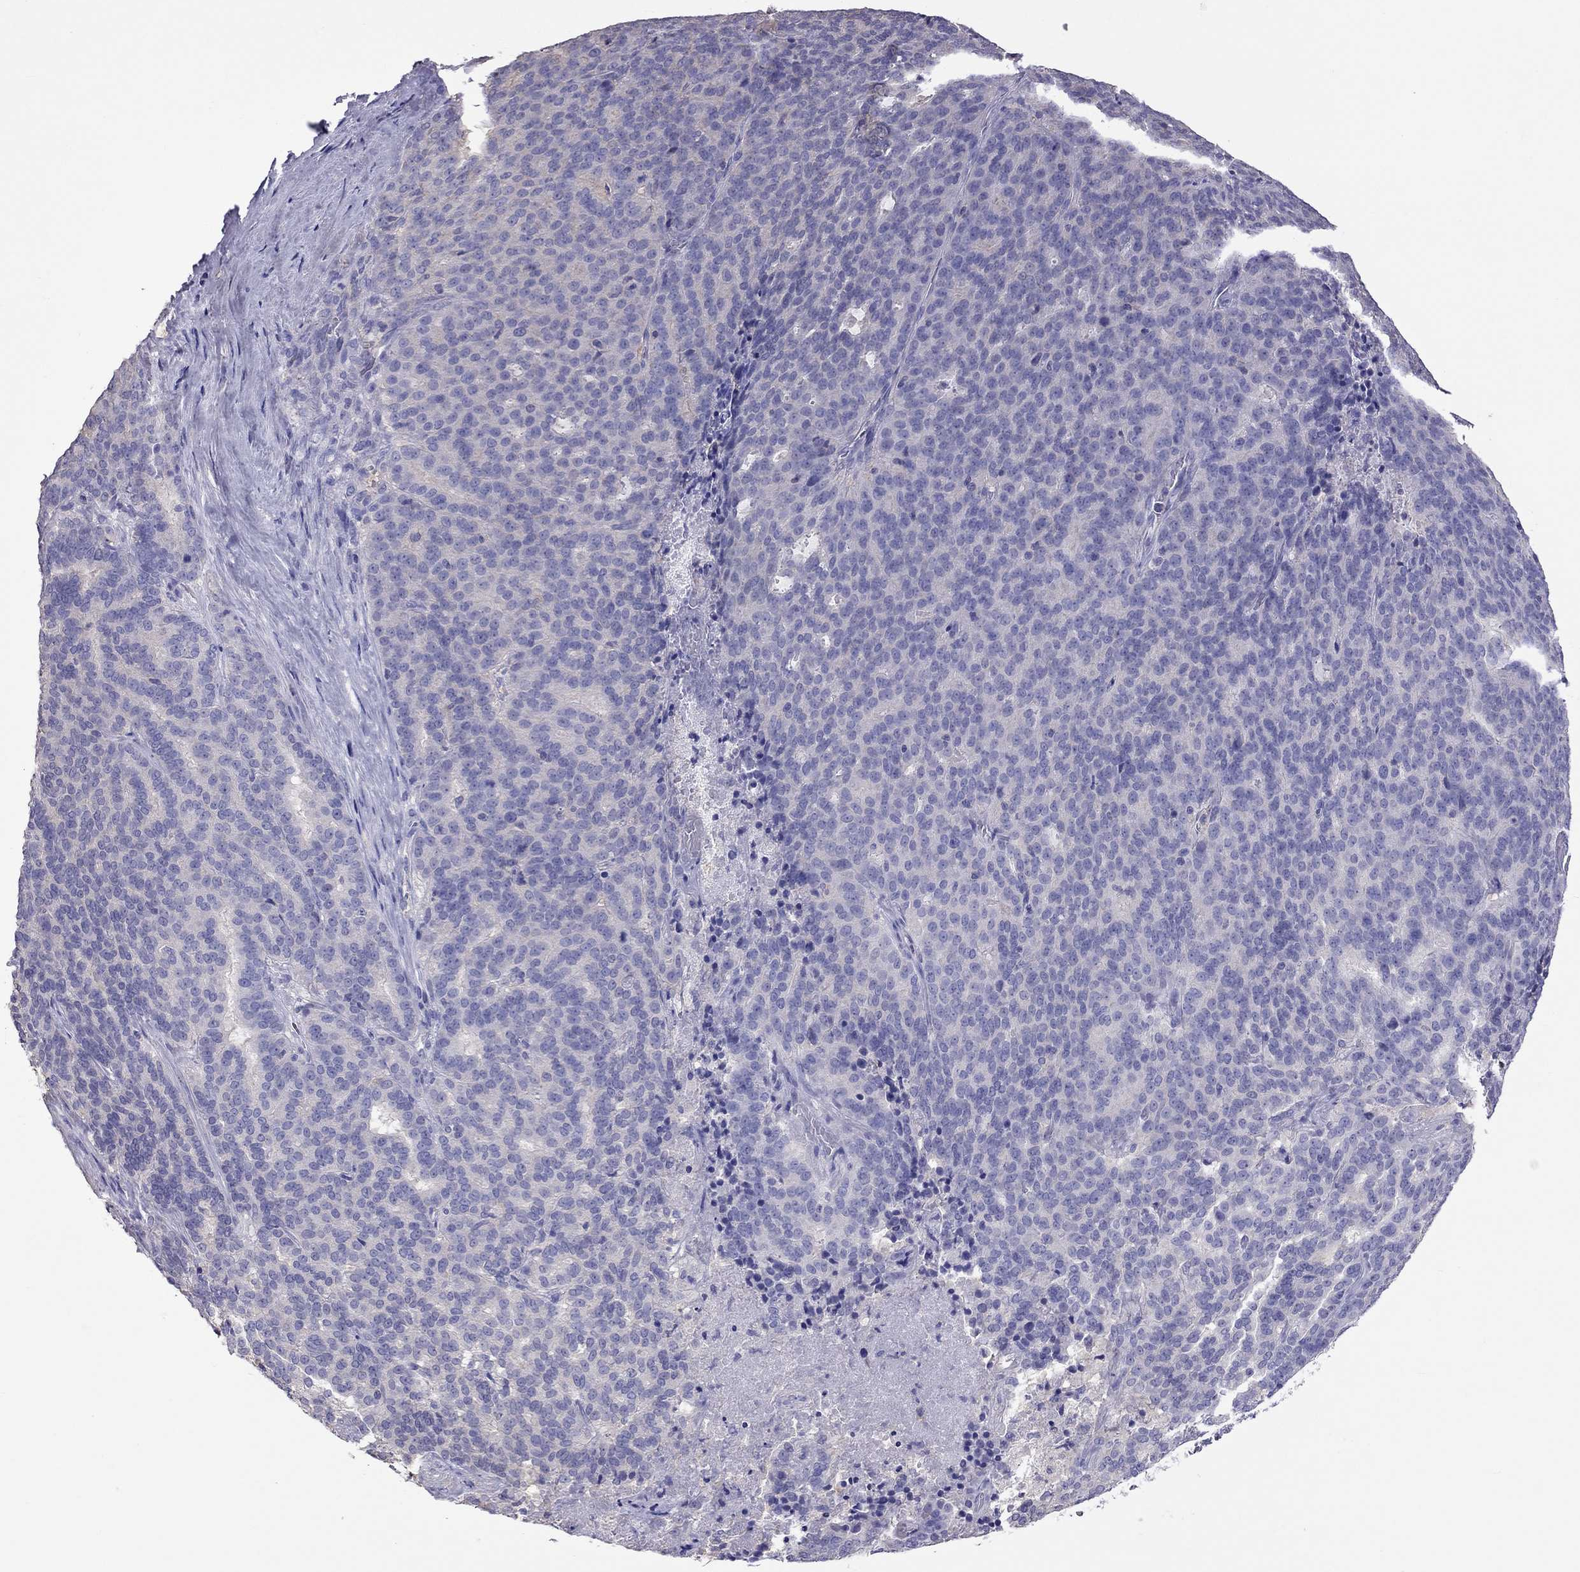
{"staining": {"intensity": "negative", "quantity": "none", "location": "none"}, "tissue": "liver cancer", "cell_type": "Tumor cells", "image_type": "cancer", "snomed": [{"axis": "morphology", "description": "Cholangiocarcinoma"}, {"axis": "topography", "description": "Liver"}], "caption": "The image demonstrates no significant expression in tumor cells of cholangiocarcinoma (liver). Brightfield microscopy of immunohistochemistry (IHC) stained with DAB (brown) and hematoxylin (blue), captured at high magnification.", "gene": "TEX22", "patient": {"sex": "female", "age": 47}}